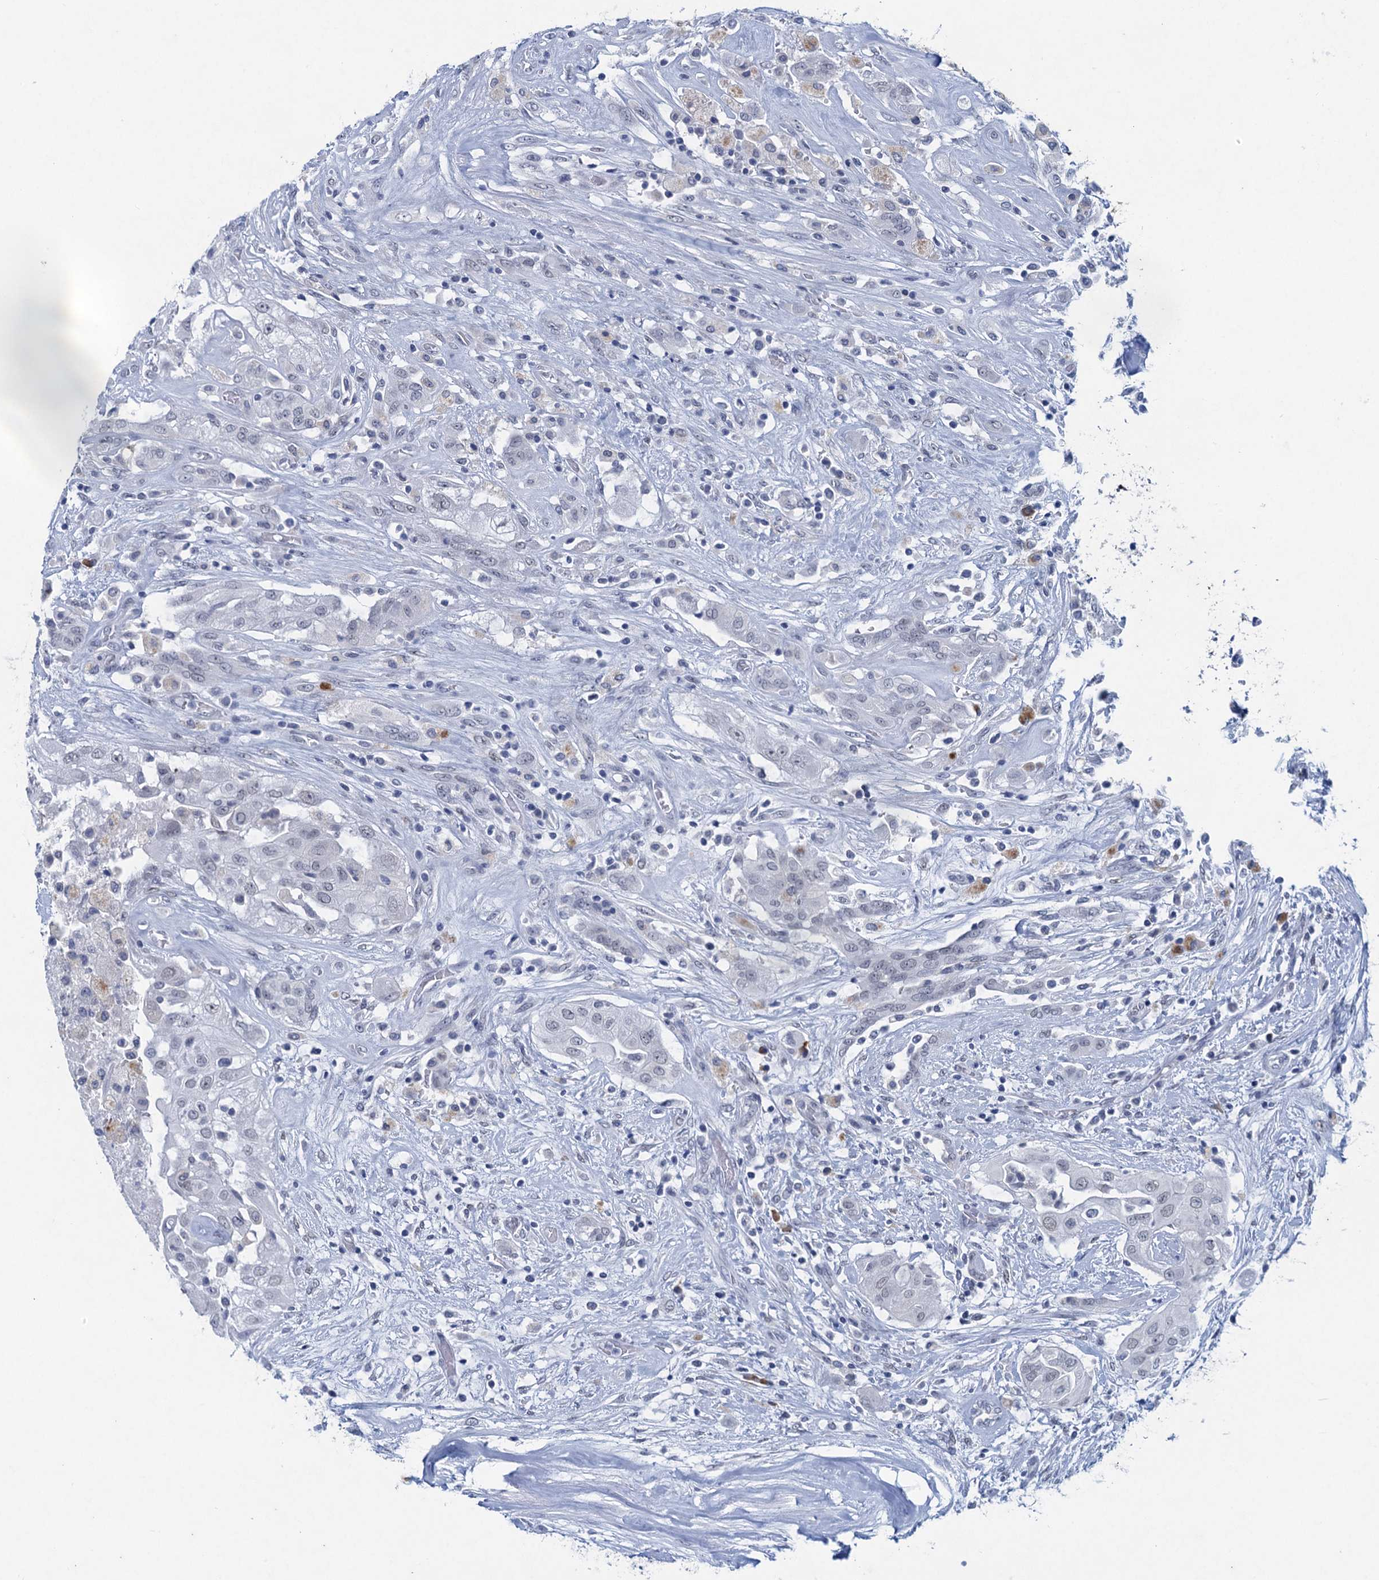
{"staining": {"intensity": "negative", "quantity": "none", "location": "none"}, "tissue": "thyroid cancer", "cell_type": "Tumor cells", "image_type": "cancer", "snomed": [{"axis": "morphology", "description": "Papillary adenocarcinoma, NOS"}, {"axis": "topography", "description": "Thyroid gland"}], "caption": "Tumor cells are negative for brown protein staining in thyroid cancer (papillary adenocarcinoma). (DAB immunohistochemistry, high magnification).", "gene": "HAPSTR1", "patient": {"sex": "female", "age": 59}}